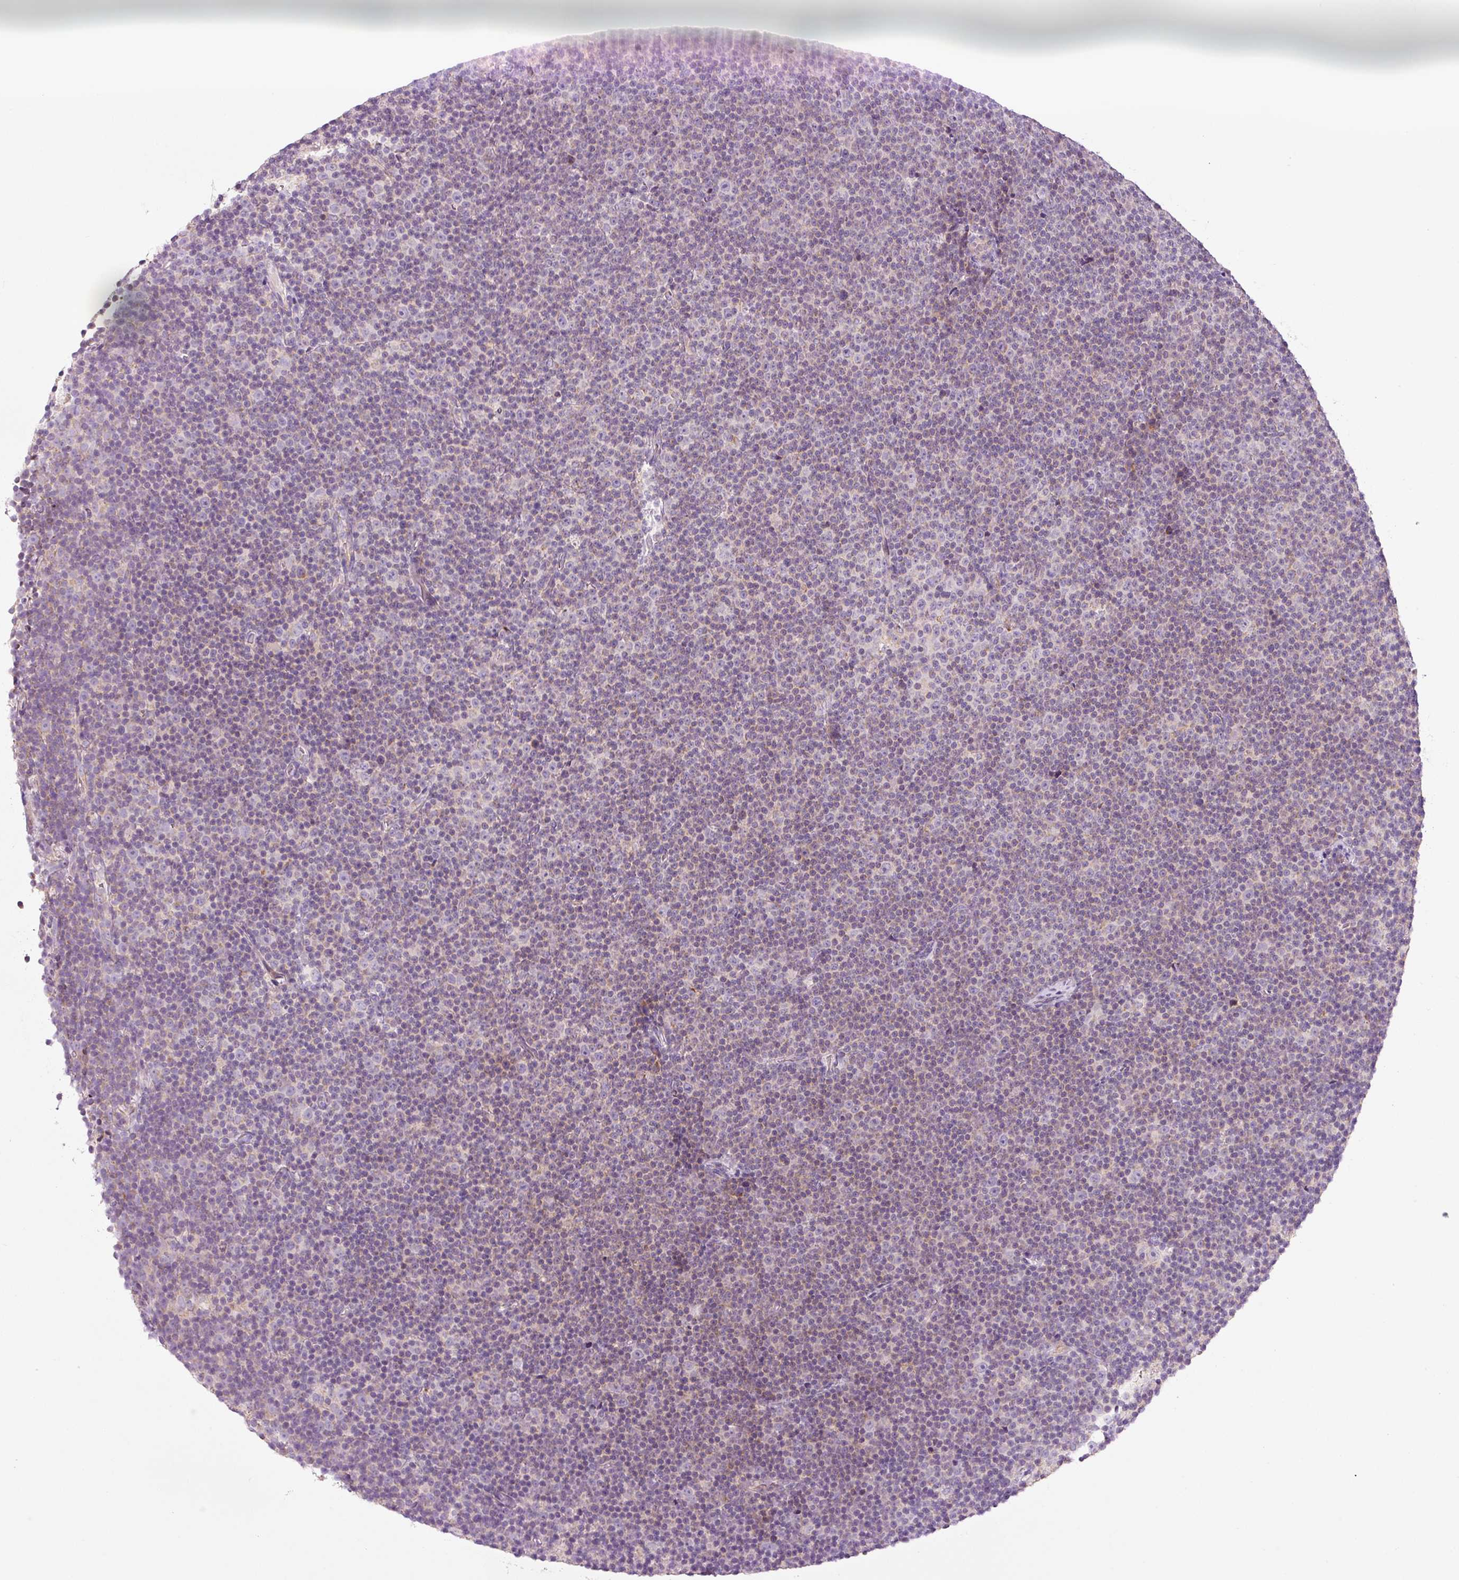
{"staining": {"intensity": "negative", "quantity": "none", "location": "none"}, "tissue": "lymphoma", "cell_type": "Tumor cells", "image_type": "cancer", "snomed": [{"axis": "morphology", "description": "Malignant lymphoma, non-Hodgkin's type, Low grade"}, {"axis": "topography", "description": "Lymph node"}], "caption": "Immunohistochemistry (IHC) image of neoplastic tissue: human lymphoma stained with DAB shows no significant protein staining in tumor cells.", "gene": "NDUFA1", "patient": {"sex": "female", "age": 67}}